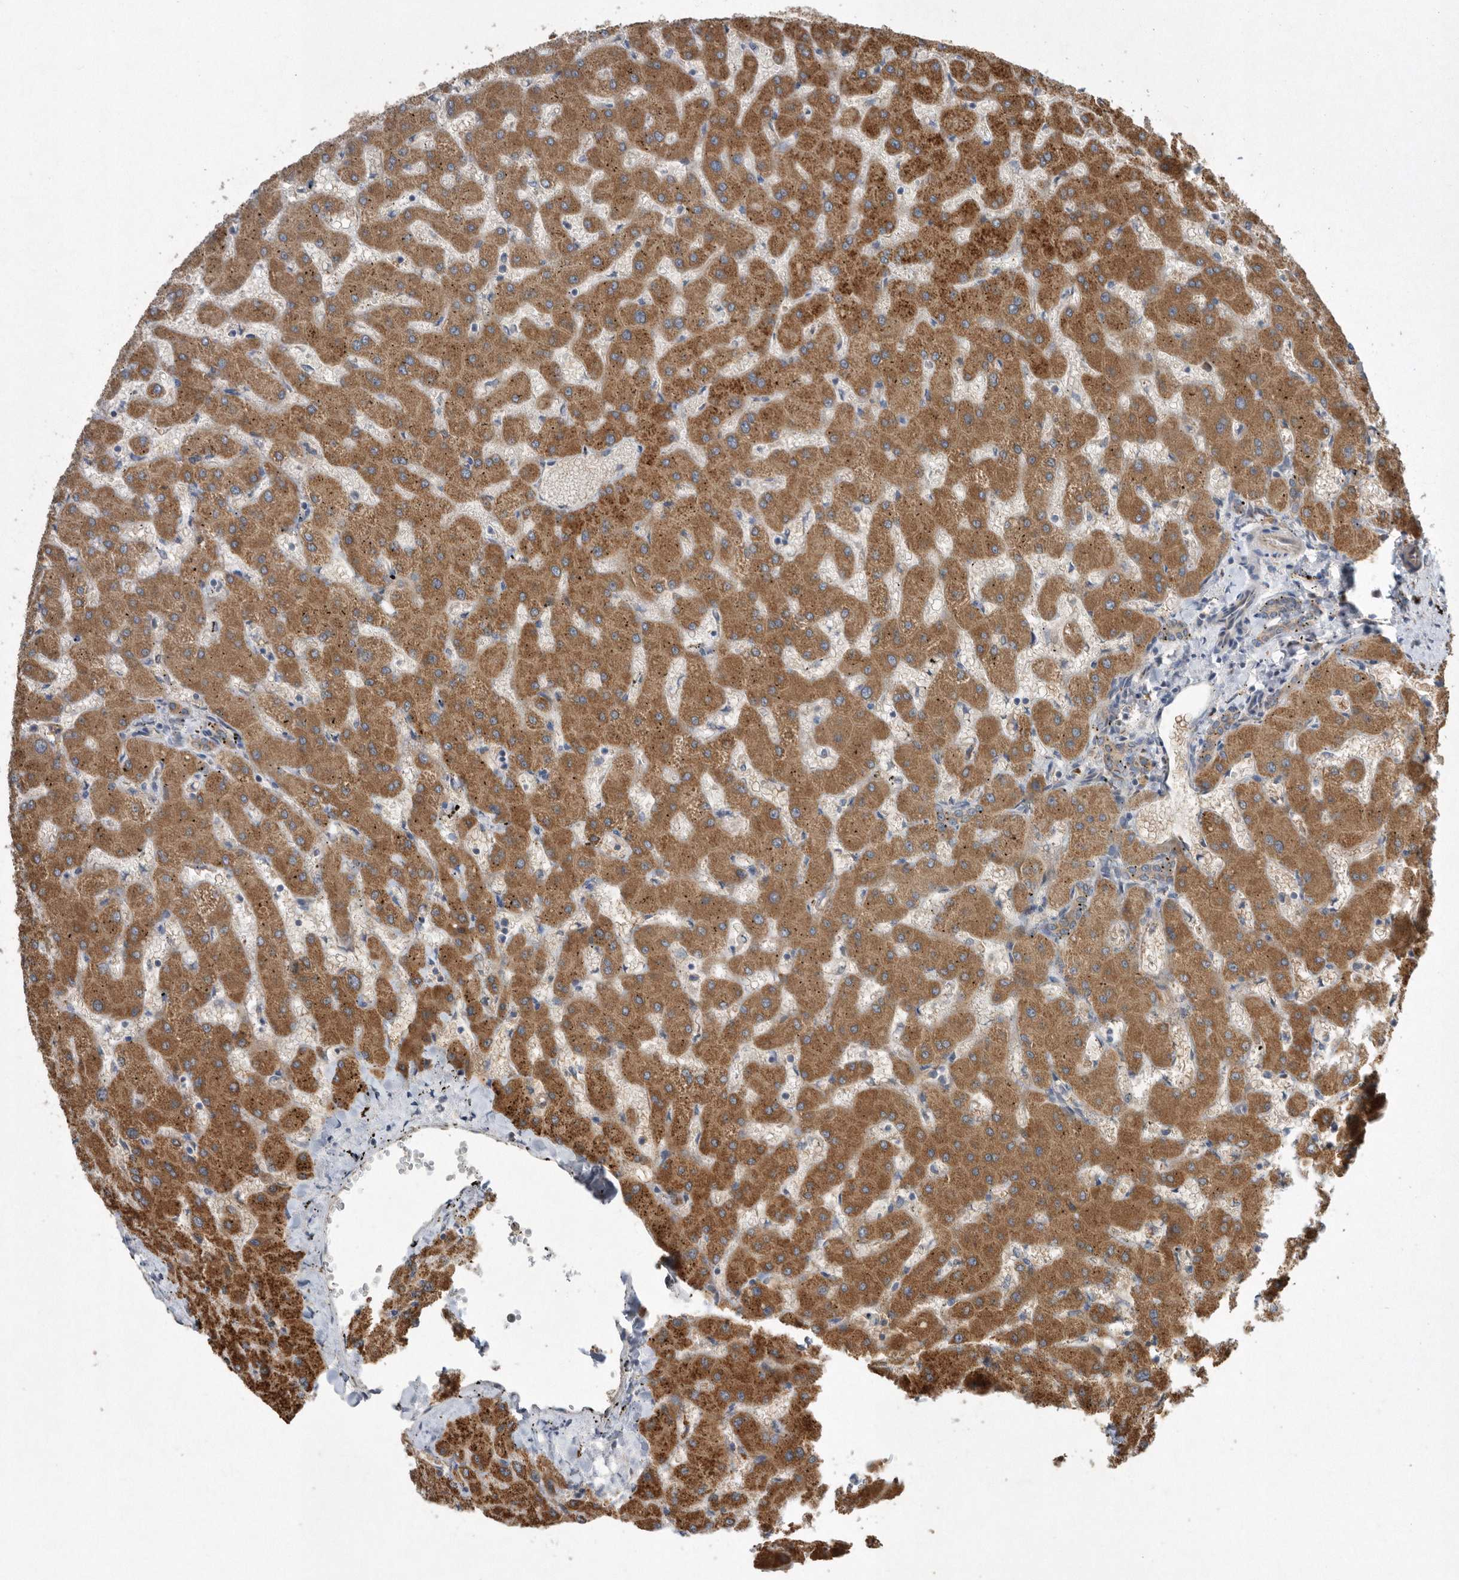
{"staining": {"intensity": "weak", "quantity": ">75%", "location": "cytoplasmic/membranous"}, "tissue": "liver", "cell_type": "Cholangiocytes", "image_type": "normal", "snomed": [{"axis": "morphology", "description": "Normal tissue, NOS"}, {"axis": "topography", "description": "Liver"}], "caption": "Human liver stained with a protein marker shows weak staining in cholangiocytes.", "gene": "PON2", "patient": {"sex": "female", "age": 63}}